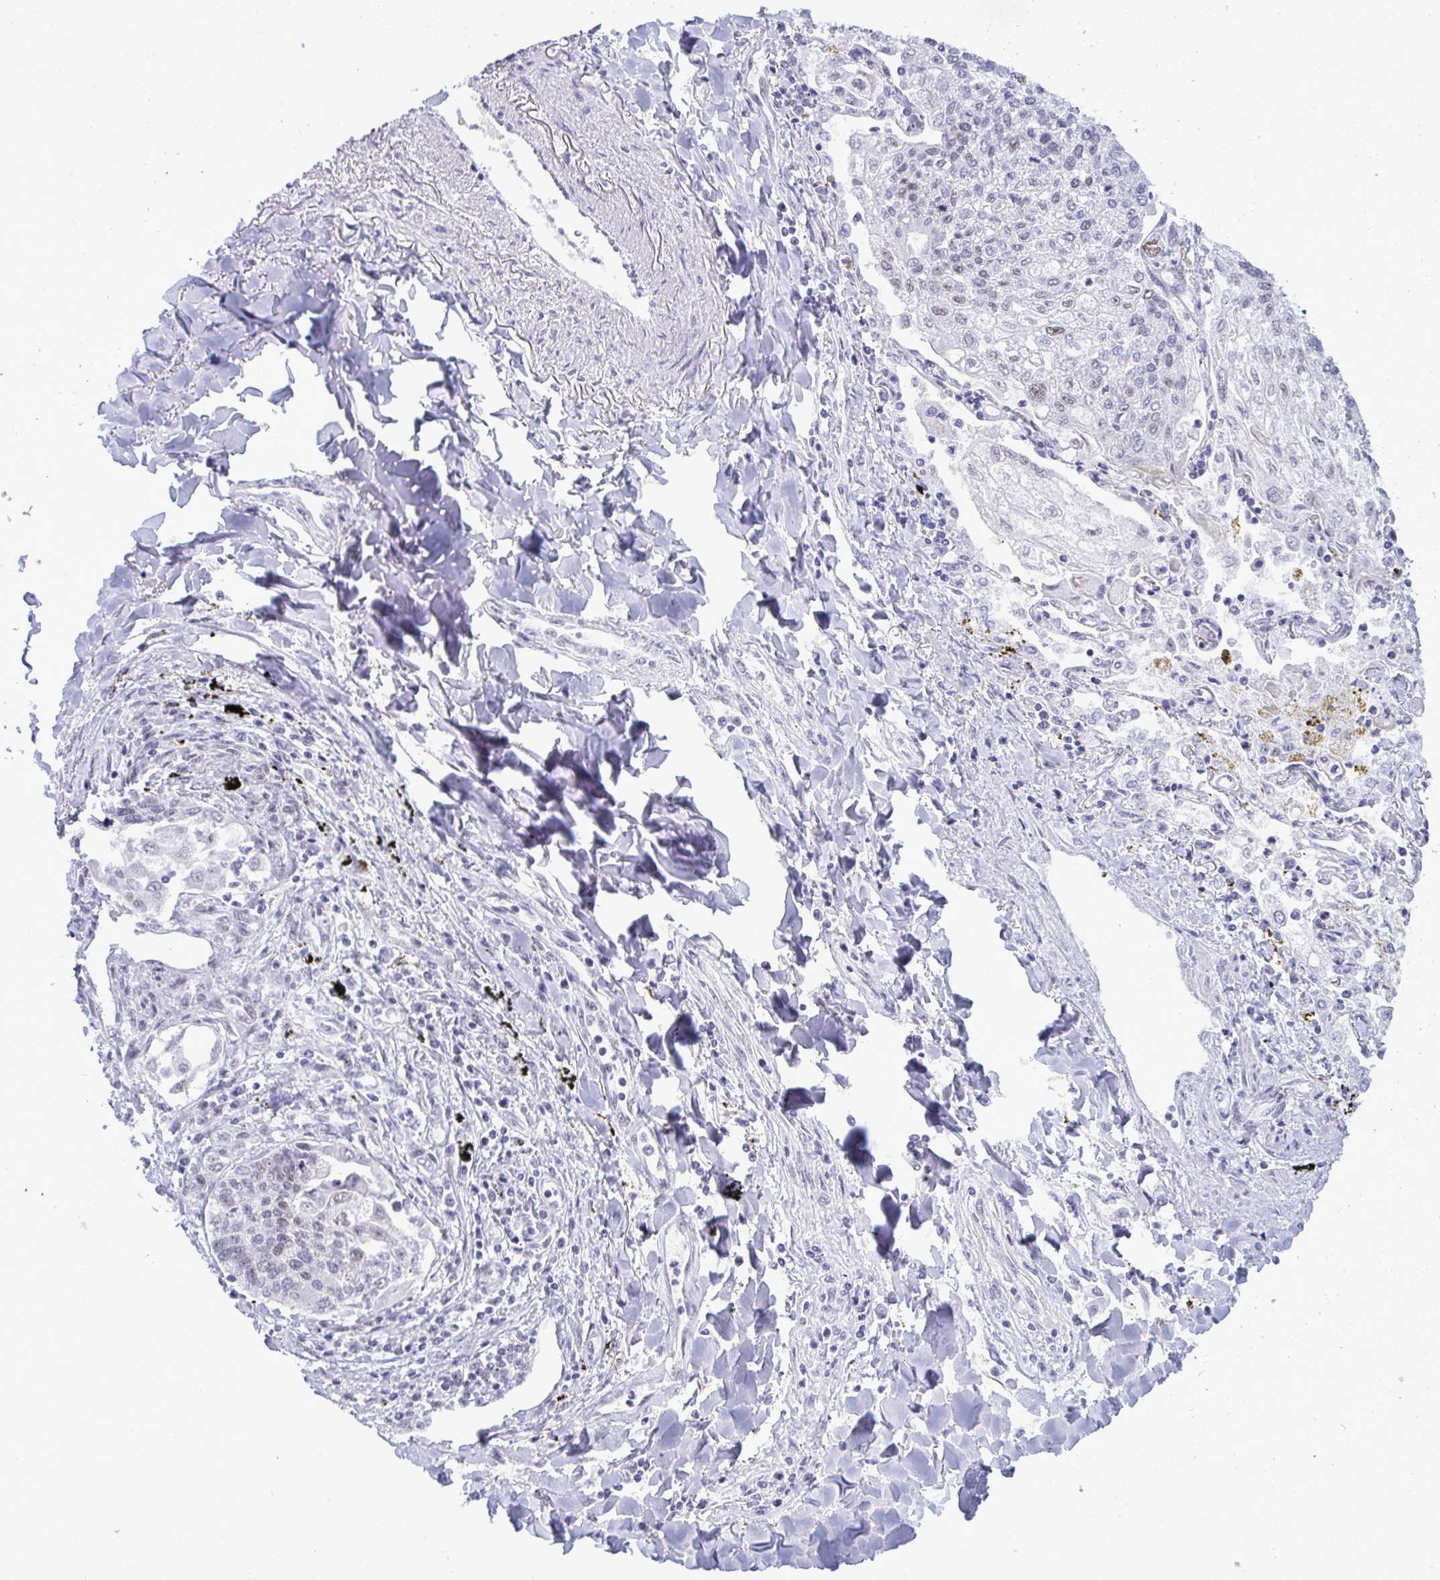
{"staining": {"intensity": "weak", "quantity": "<25%", "location": "nuclear"}, "tissue": "lung cancer", "cell_type": "Tumor cells", "image_type": "cancer", "snomed": [{"axis": "morphology", "description": "Squamous cell carcinoma, NOS"}, {"axis": "topography", "description": "Lung"}], "caption": "Protein analysis of squamous cell carcinoma (lung) displays no significant expression in tumor cells.", "gene": "PPP1R10", "patient": {"sex": "male", "age": 74}}